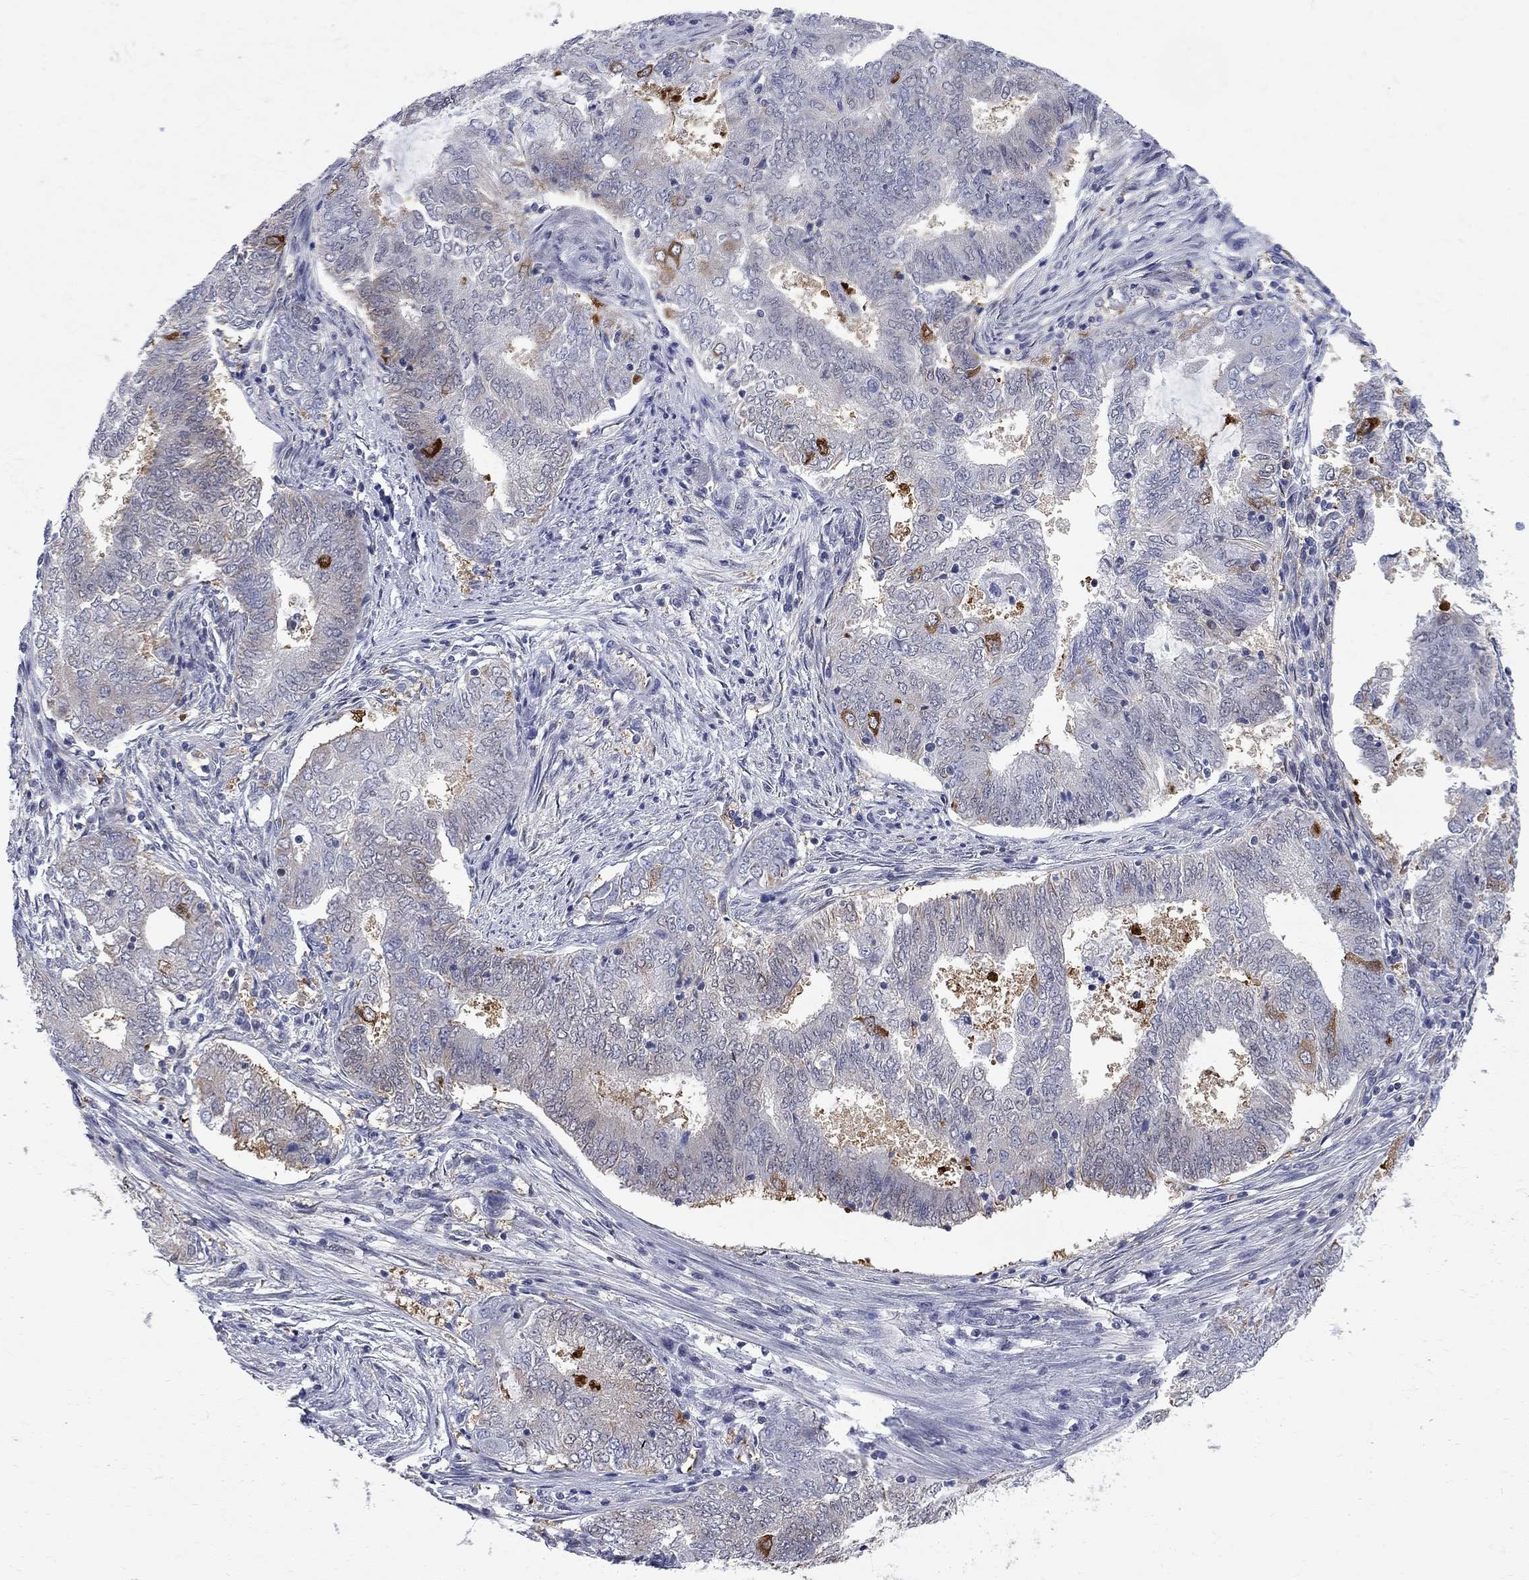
{"staining": {"intensity": "negative", "quantity": "none", "location": "none"}, "tissue": "endometrial cancer", "cell_type": "Tumor cells", "image_type": "cancer", "snomed": [{"axis": "morphology", "description": "Adenocarcinoma, NOS"}, {"axis": "topography", "description": "Endometrium"}], "caption": "Human endometrial cancer stained for a protein using IHC displays no staining in tumor cells.", "gene": "GALNT8", "patient": {"sex": "female", "age": 62}}